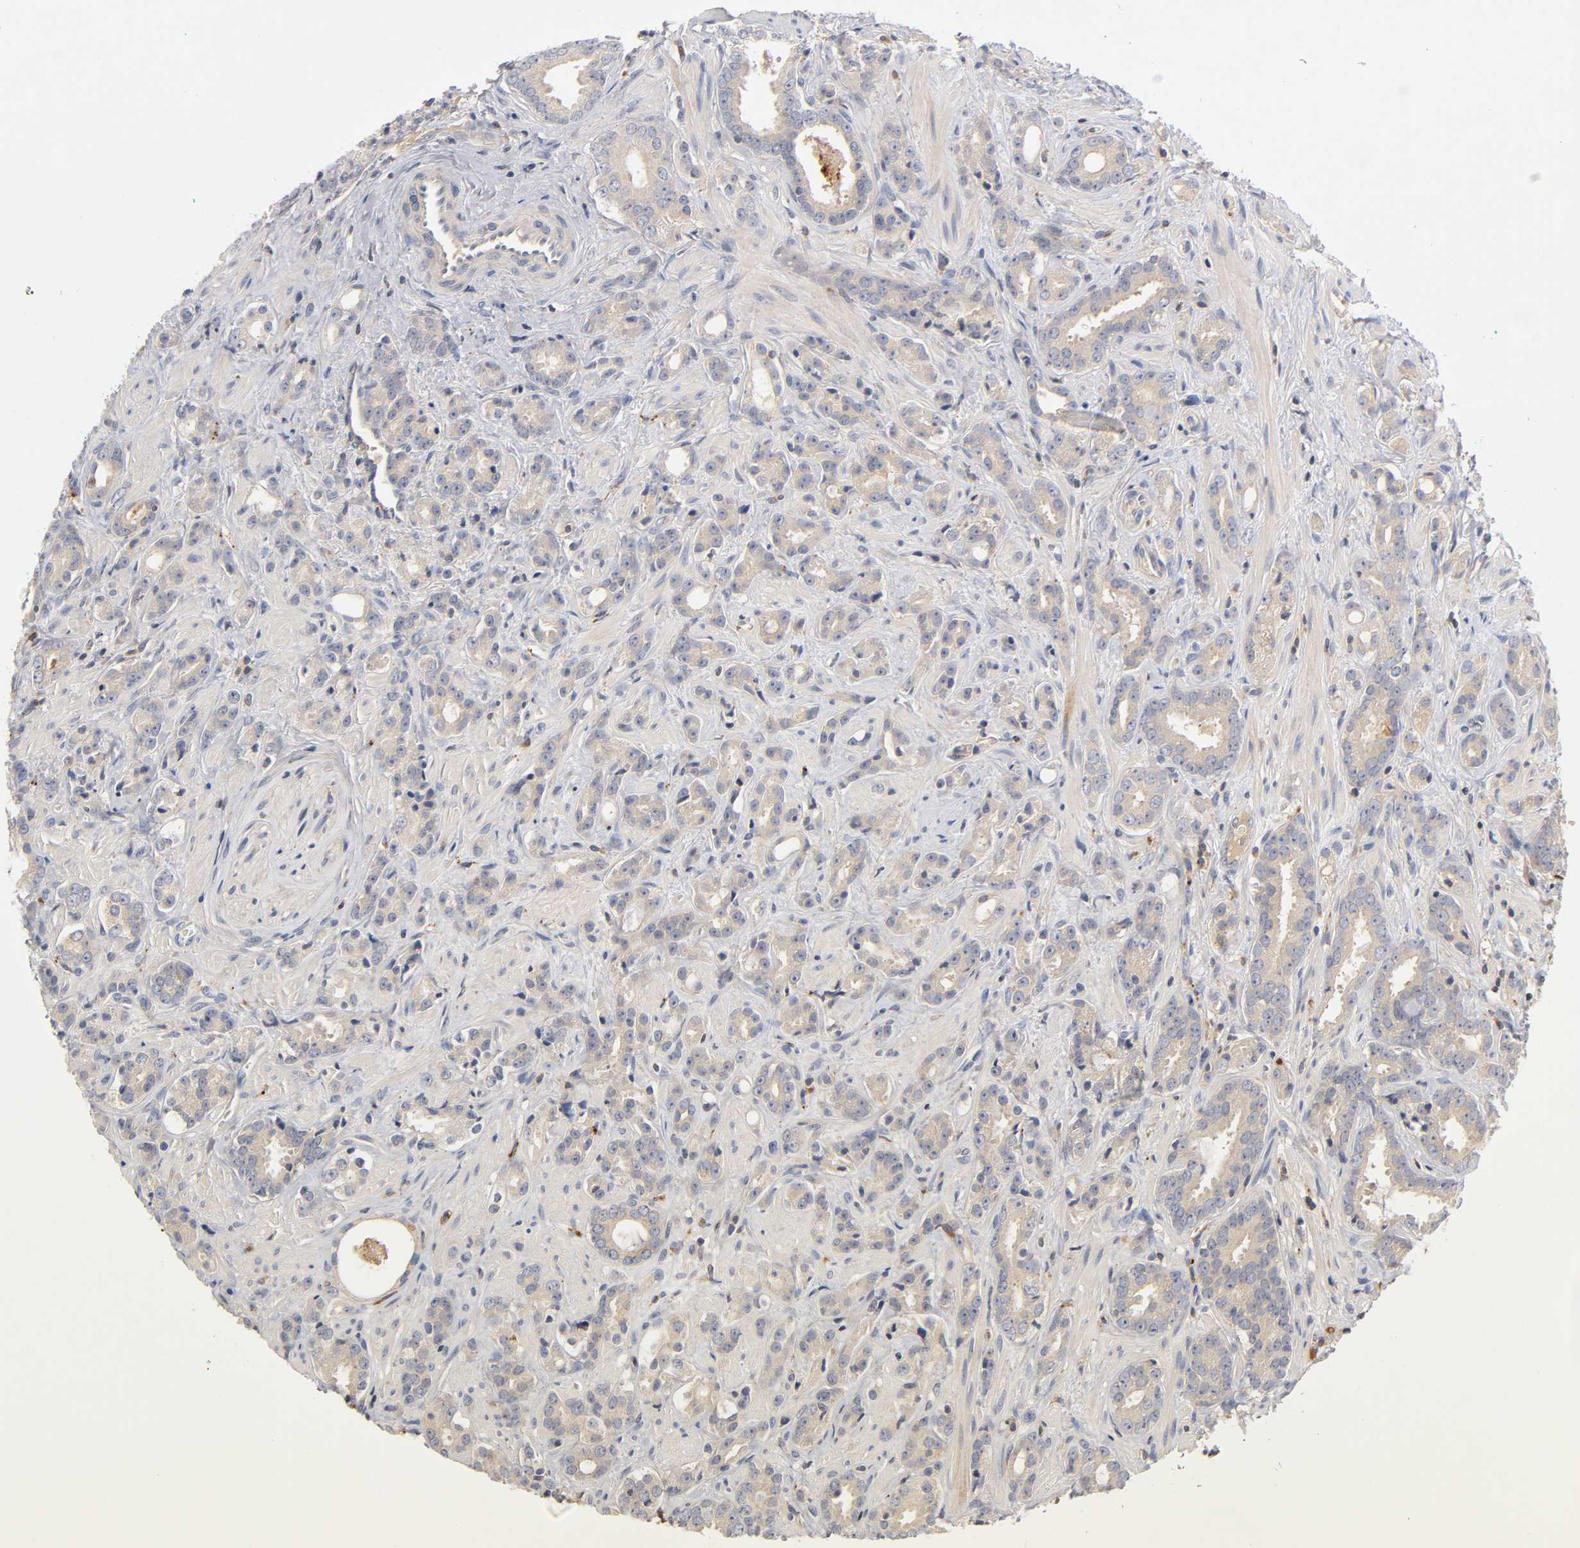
{"staining": {"intensity": "weak", "quantity": ">75%", "location": "cytoplasmic/membranous"}, "tissue": "prostate cancer", "cell_type": "Tumor cells", "image_type": "cancer", "snomed": [{"axis": "morphology", "description": "Adenocarcinoma, Low grade"}, {"axis": "topography", "description": "Prostate"}], "caption": "Brown immunohistochemical staining in human adenocarcinoma (low-grade) (prostate) displays weak cytoplasmic/membranous expression in approximately >75% of tumor cells. The staining is performed using DAB brown chromogen to label protein expression. The nuclei are counter-stained blue using hematoxylin.", "gene": "RHOA", "patient": {"sex": "male", "age": 57}}